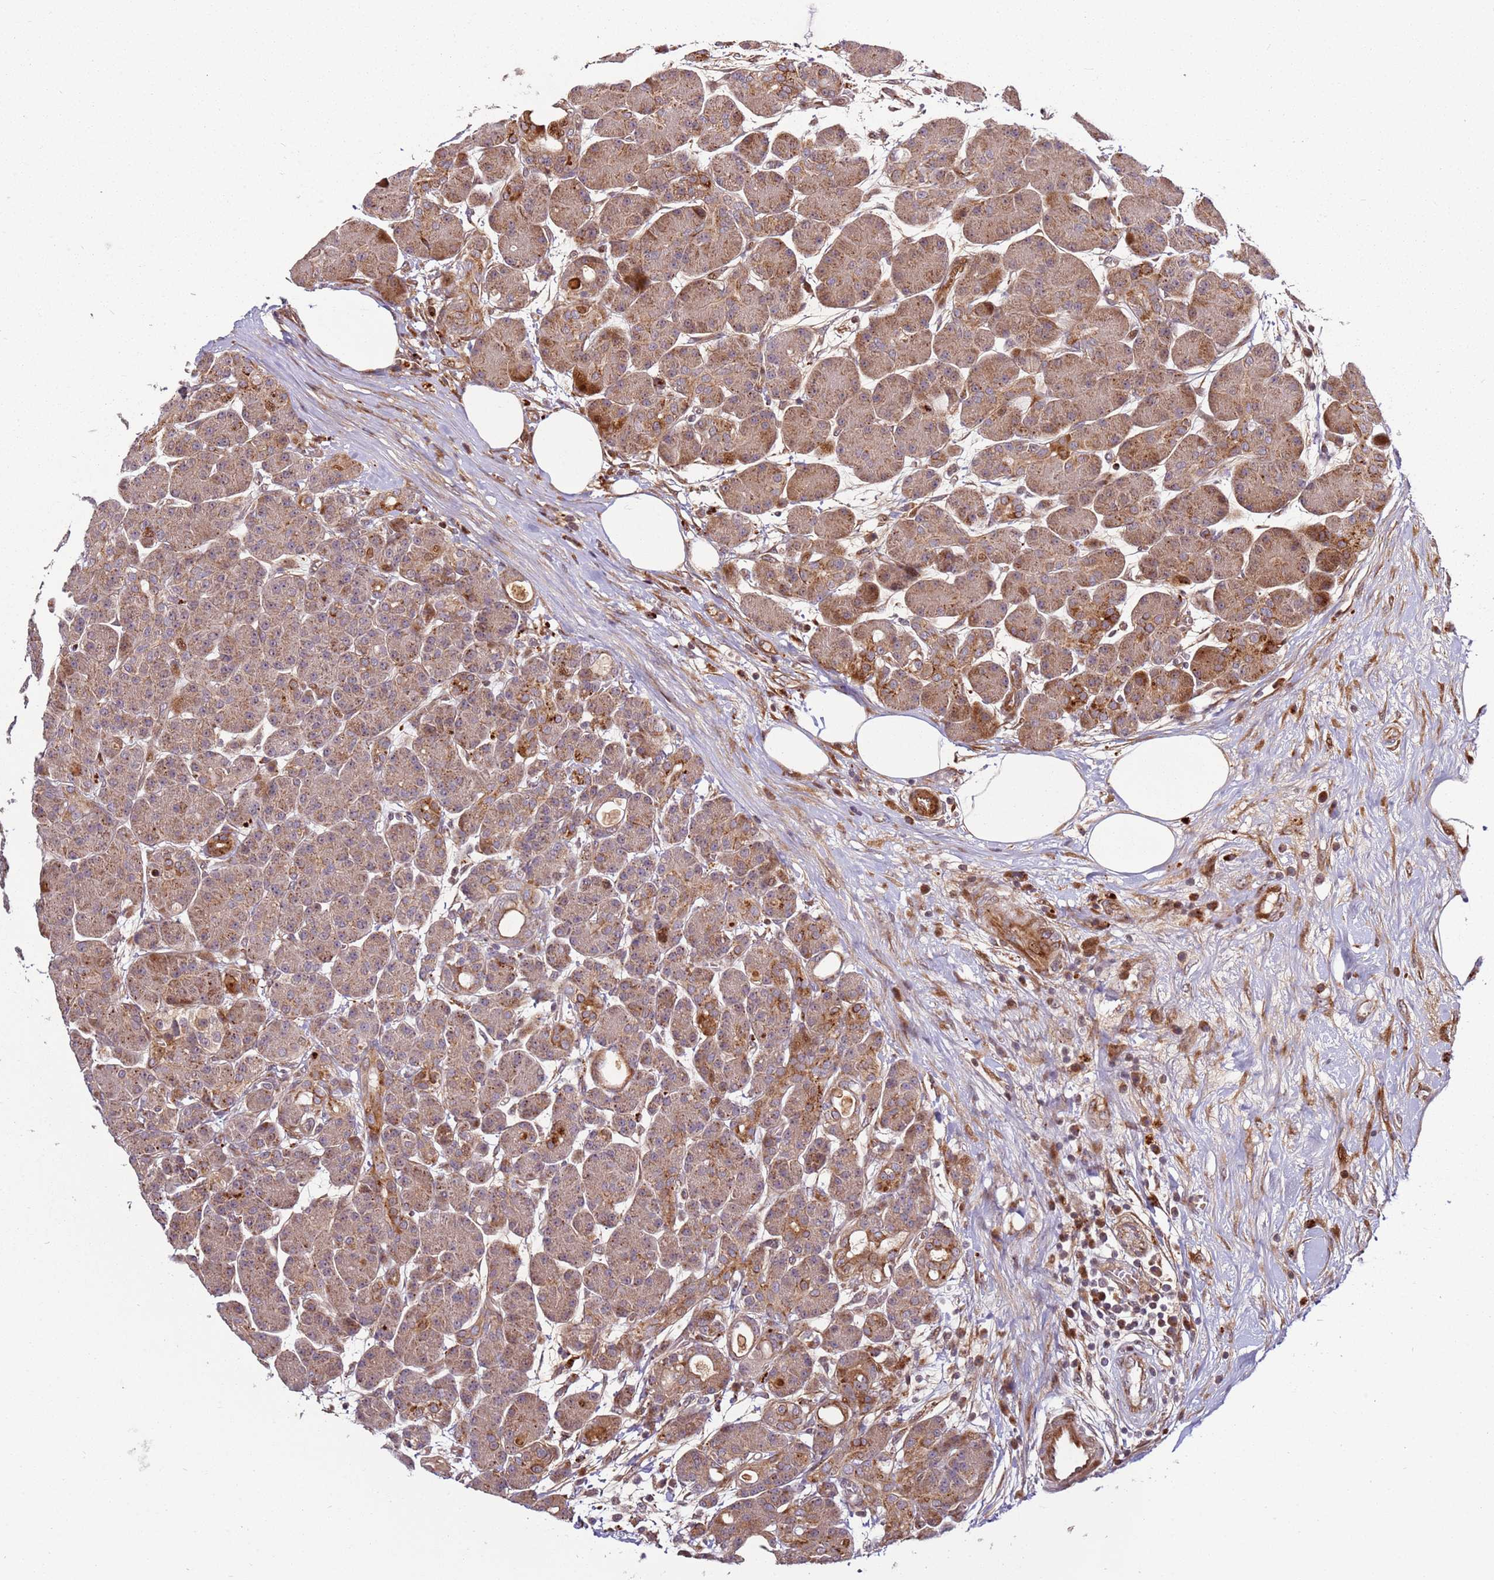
{"staining": {"intensity": "strong", "quantity": ">75%", "location": "cytoplasmic/membranous"}, "tissue": "pancreas", "cell_type": "Exocrine glandular cells", "image_type": "normal", "snomed": [{"axis": "morphology", "description": "Normal tissue, NOS"}, {"axis": "topography", "description": "Pancreas"}], "caption": "Strong cytoplasmic/membranous staining is seen in about >75% of exocrine glandular cells in unremarkable pancreas.", "gene": "RHBDL1", "patient": {"sex": "male", "age": 63}}